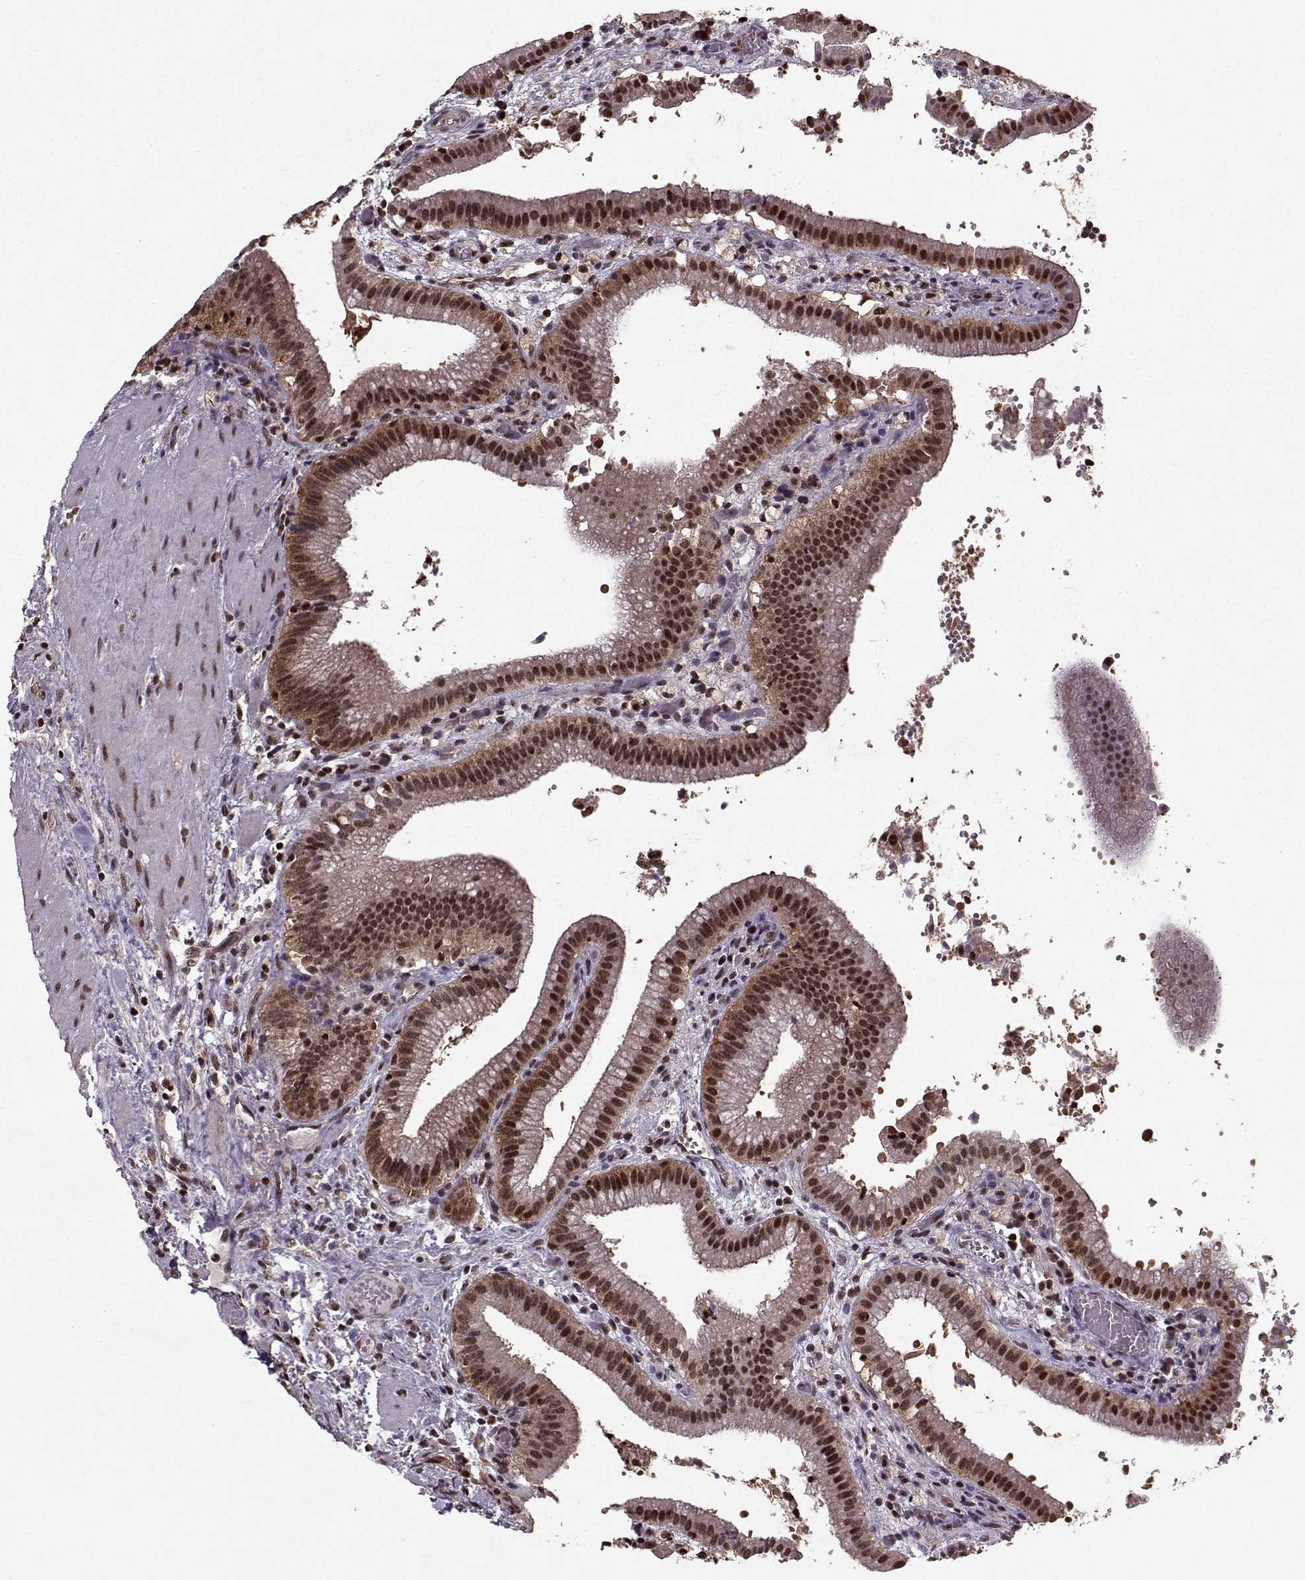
{"staining": {"intensity": "strong", "quantity": ">75%", "location": "nuclear"}, "tissue": "gallbladder", "cell_type": "Glandular cells", "image_type": "normal", "snomed": [{"axis": "morphology", "description": "Normal tissue, NOS"}, {"axis": "topography", "description": "Gallbladder"}], "caption": "This photomicrograph reveals immunohistochemistry staining of benign gallbladder, with high strong nuclear staining in about >75% of glandular cells.", "gene": "PSMA7", "patient": {"sex": "male", "age": 42}}